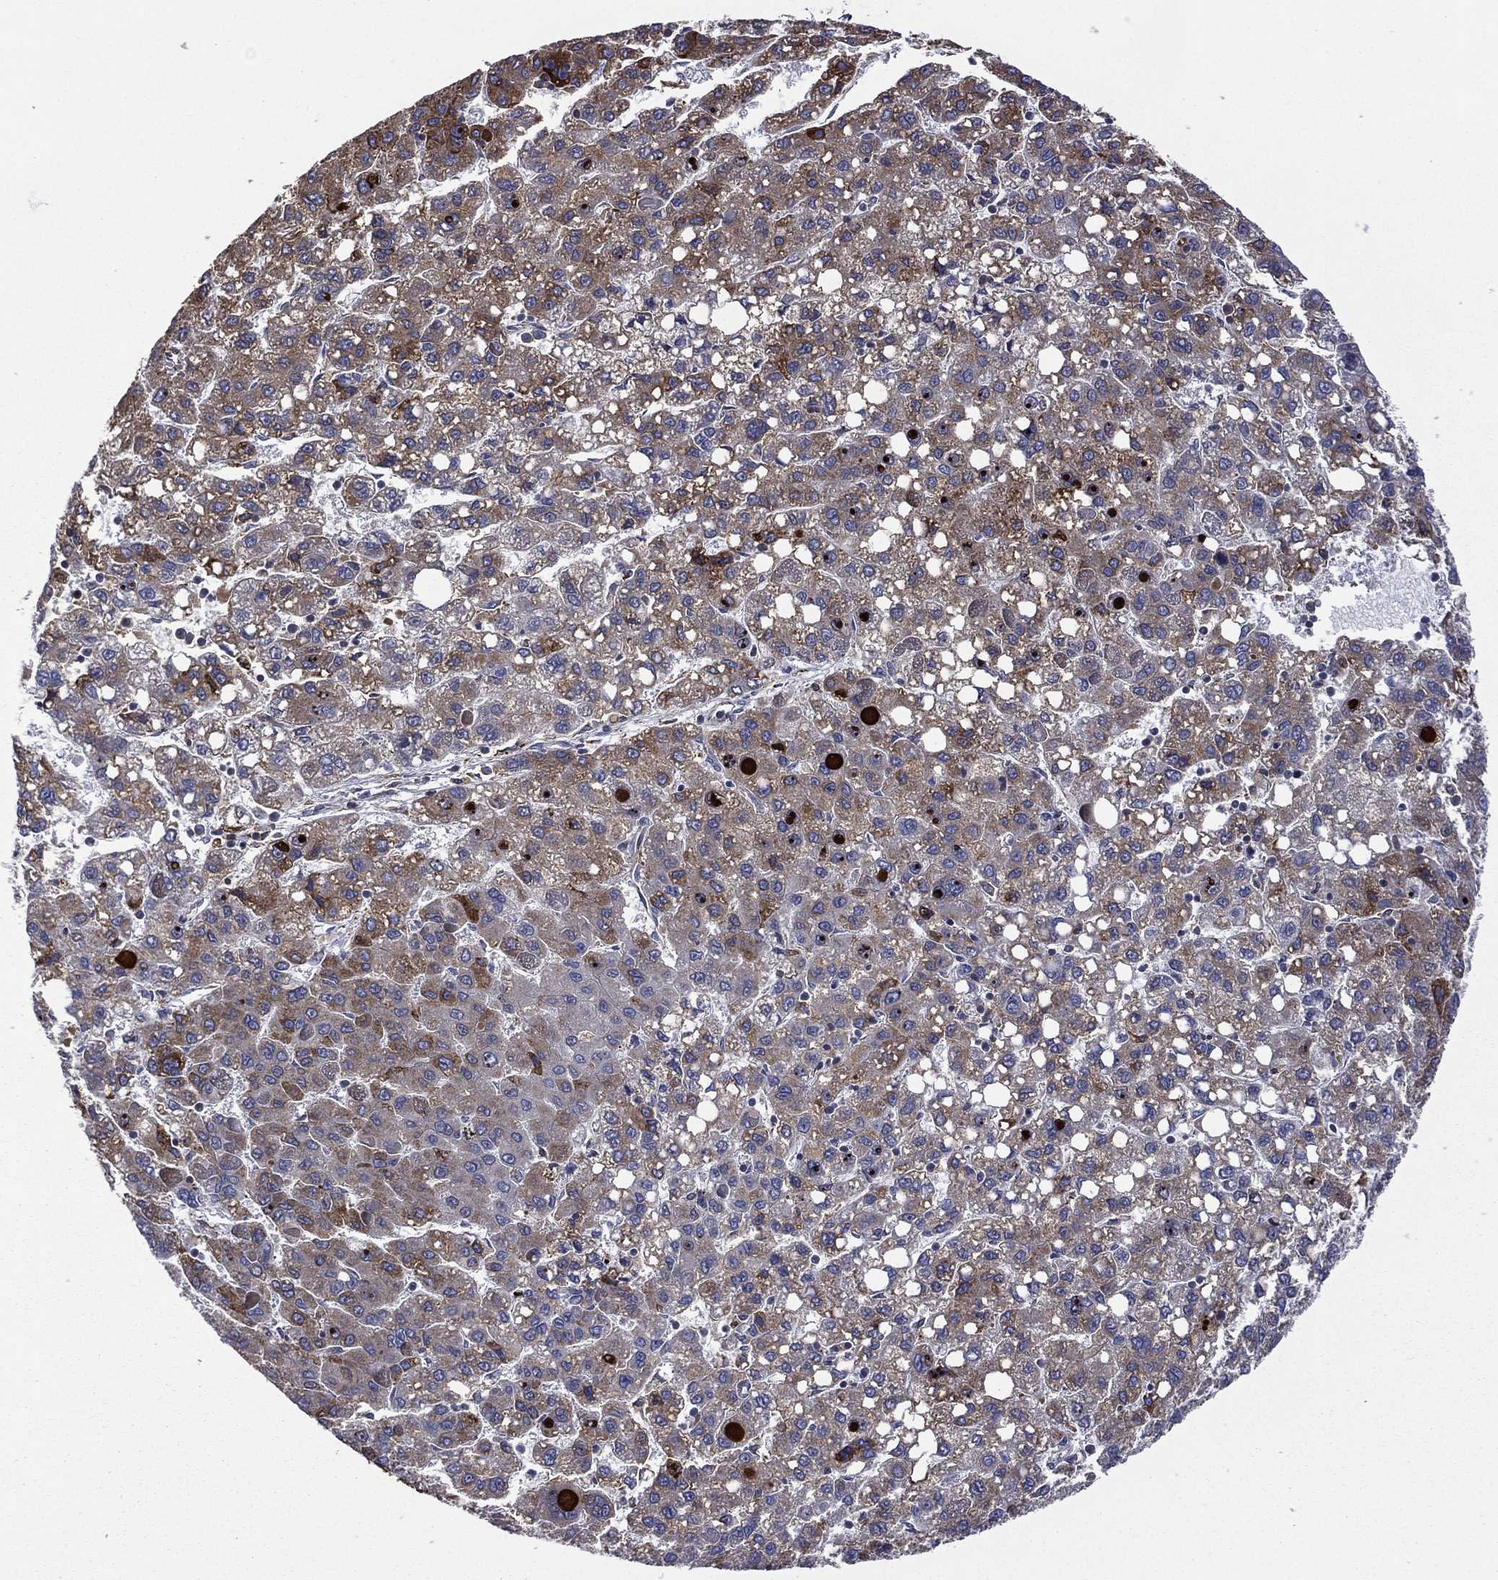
{"staining": {"intensity": "moderate", "quantity": ">75%", "location": "cytoplasmic/membranous"}, "tissue": "liver cancer", "cell_type": "Tumor cells", "image_type": "cancer", "snomed": [{"axis": "morphology", "description": "Carcinoma, Hepatocellular, NOS"}, {"axis": "topography", "description": "Liver"}], "caption": "Moderate cytoplasmic/membranous staining is appreciated in about >75% of tumor cells in hepatocellular carcinoma (liver).", "gene": "C20orf96", "patient": {"sex": "female", "age": 82}}